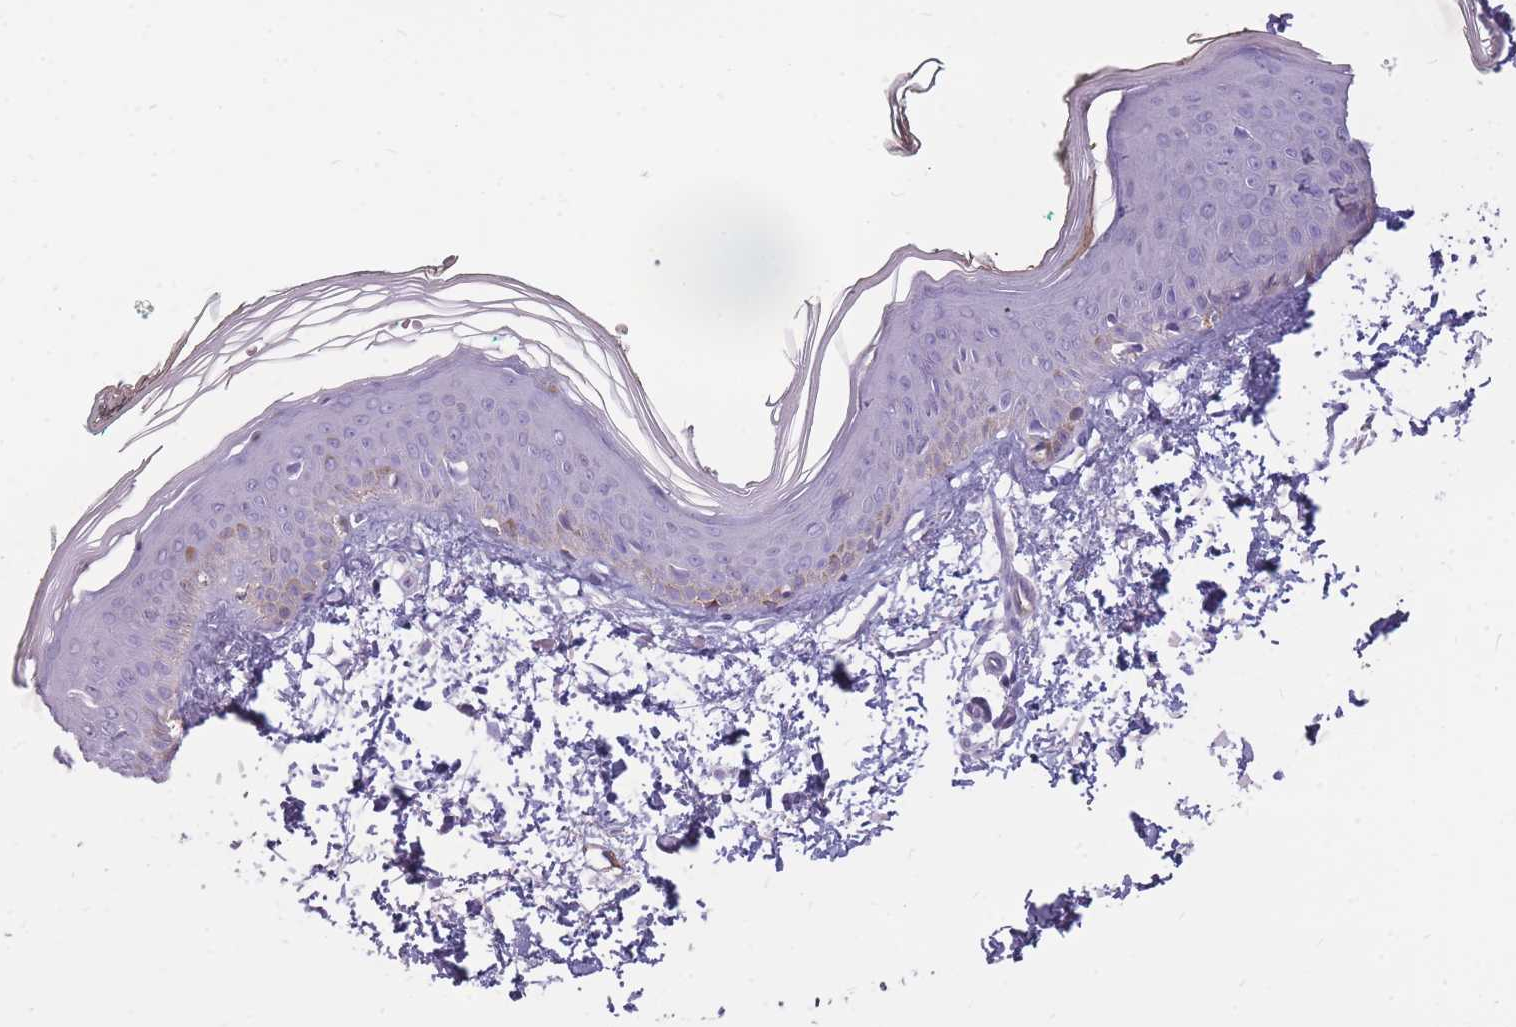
{"staining": {"intensity": "negative", "quantity": "none", "location": "none"}, "tissue": "skin", "cell_type": "Fibroblasts", "image_type": "normal", "snomed": [{"axis": "morphology", "description": "Normal tissue, NOS"}, {"axis": "topography", "description": "Skin"}], "caption": "A high-resolution image shows immunohistochemistry staining of benign skin, which displays no significant expression in fibroblasts.", "gene": "GNA11", "patient": {"sex": "male", "age": 62}}